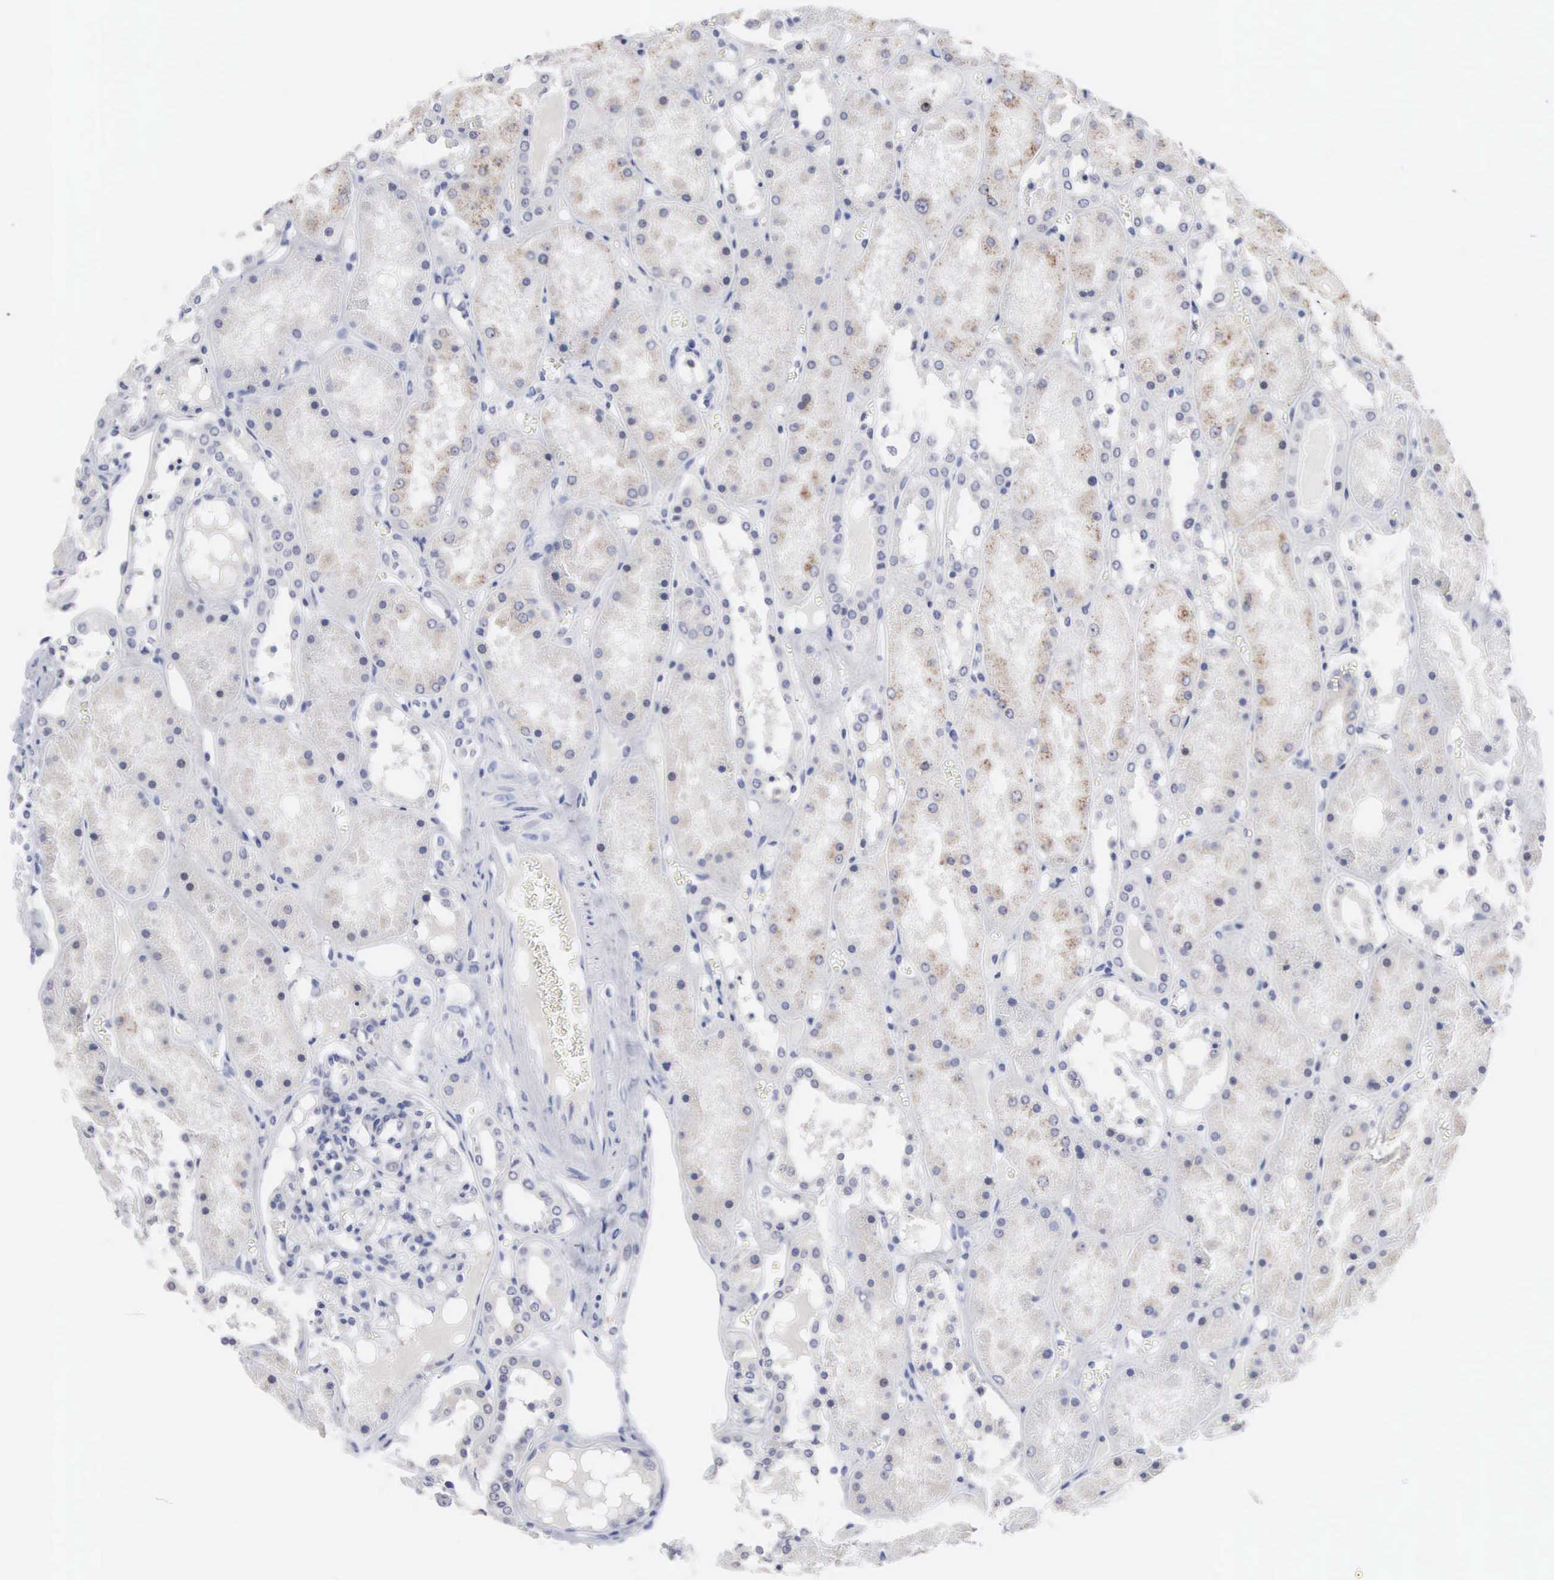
{"staining": {"intensity": "negative", "quantity": "none", "location": "none"}, "tissue": "kidney", "cell_type": "Cells in glomeruli", "image_type": "normal", "snomed": [{"axis": "morphology", "description": "Normal tissue, NOS"}, {"axis": "topography", "description": "Kidney"}], "caption": "Immunohistochemistry (IHC) of unremarkable kidney demonstrates no positivity in cells in glomeruli.", "gene": "ACOT4", "patient": {"sex": "male", "age": 36}}